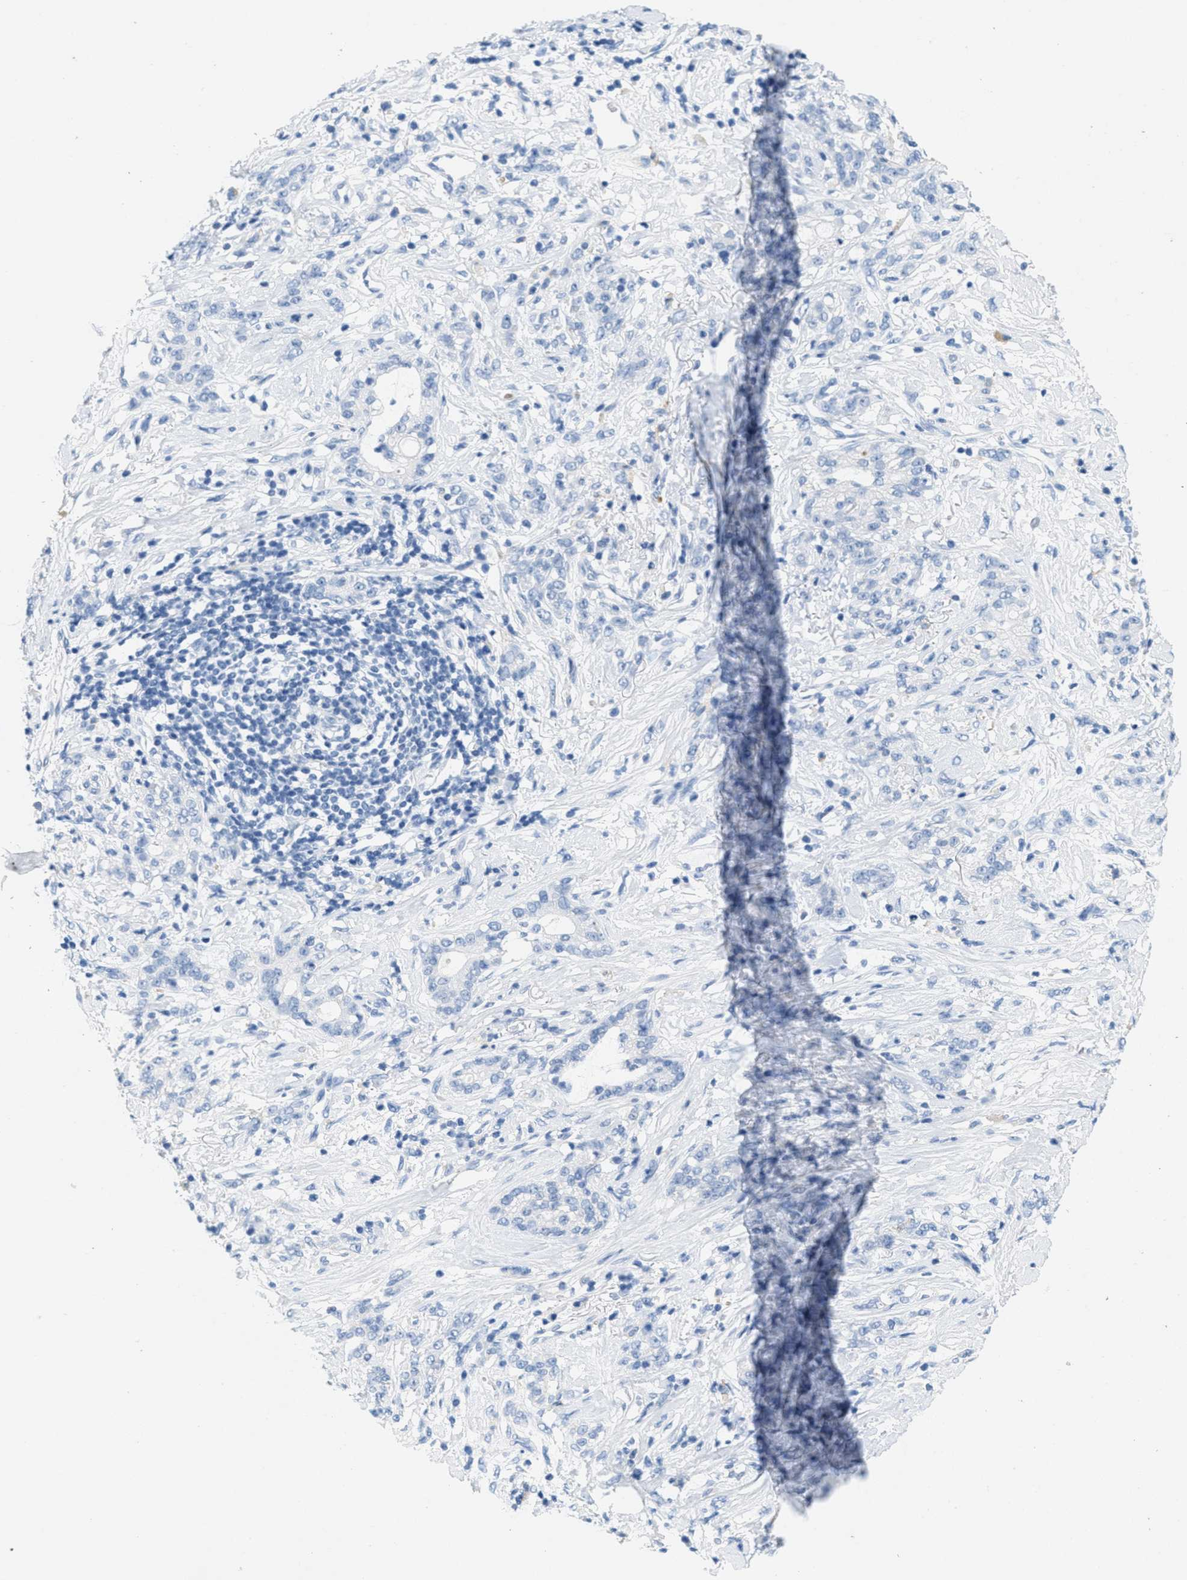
{"staining": {"intensity": "negative", "quantity": "none", "location": "none"}, "tissue": "stomach cancer", "cell_type": "Tumor cells", "image_type": "cancer", "snomed": [{"axis": "morphology", "description": "Adenocarcinoma, NOS"}, {"axis": "topography", "description": "Stomach, lower"}], "caption": "The histopathology image demonstrates no significant positivity in tumor cells of stomach cancer (adenocarcinoma). Brightfield microscopy of IHC stained with DAB (brown) and hematoxylin (blue), captured at high magnification.", "gene": "GPM6A", "patient": {"sex": "male", "age": 88}}